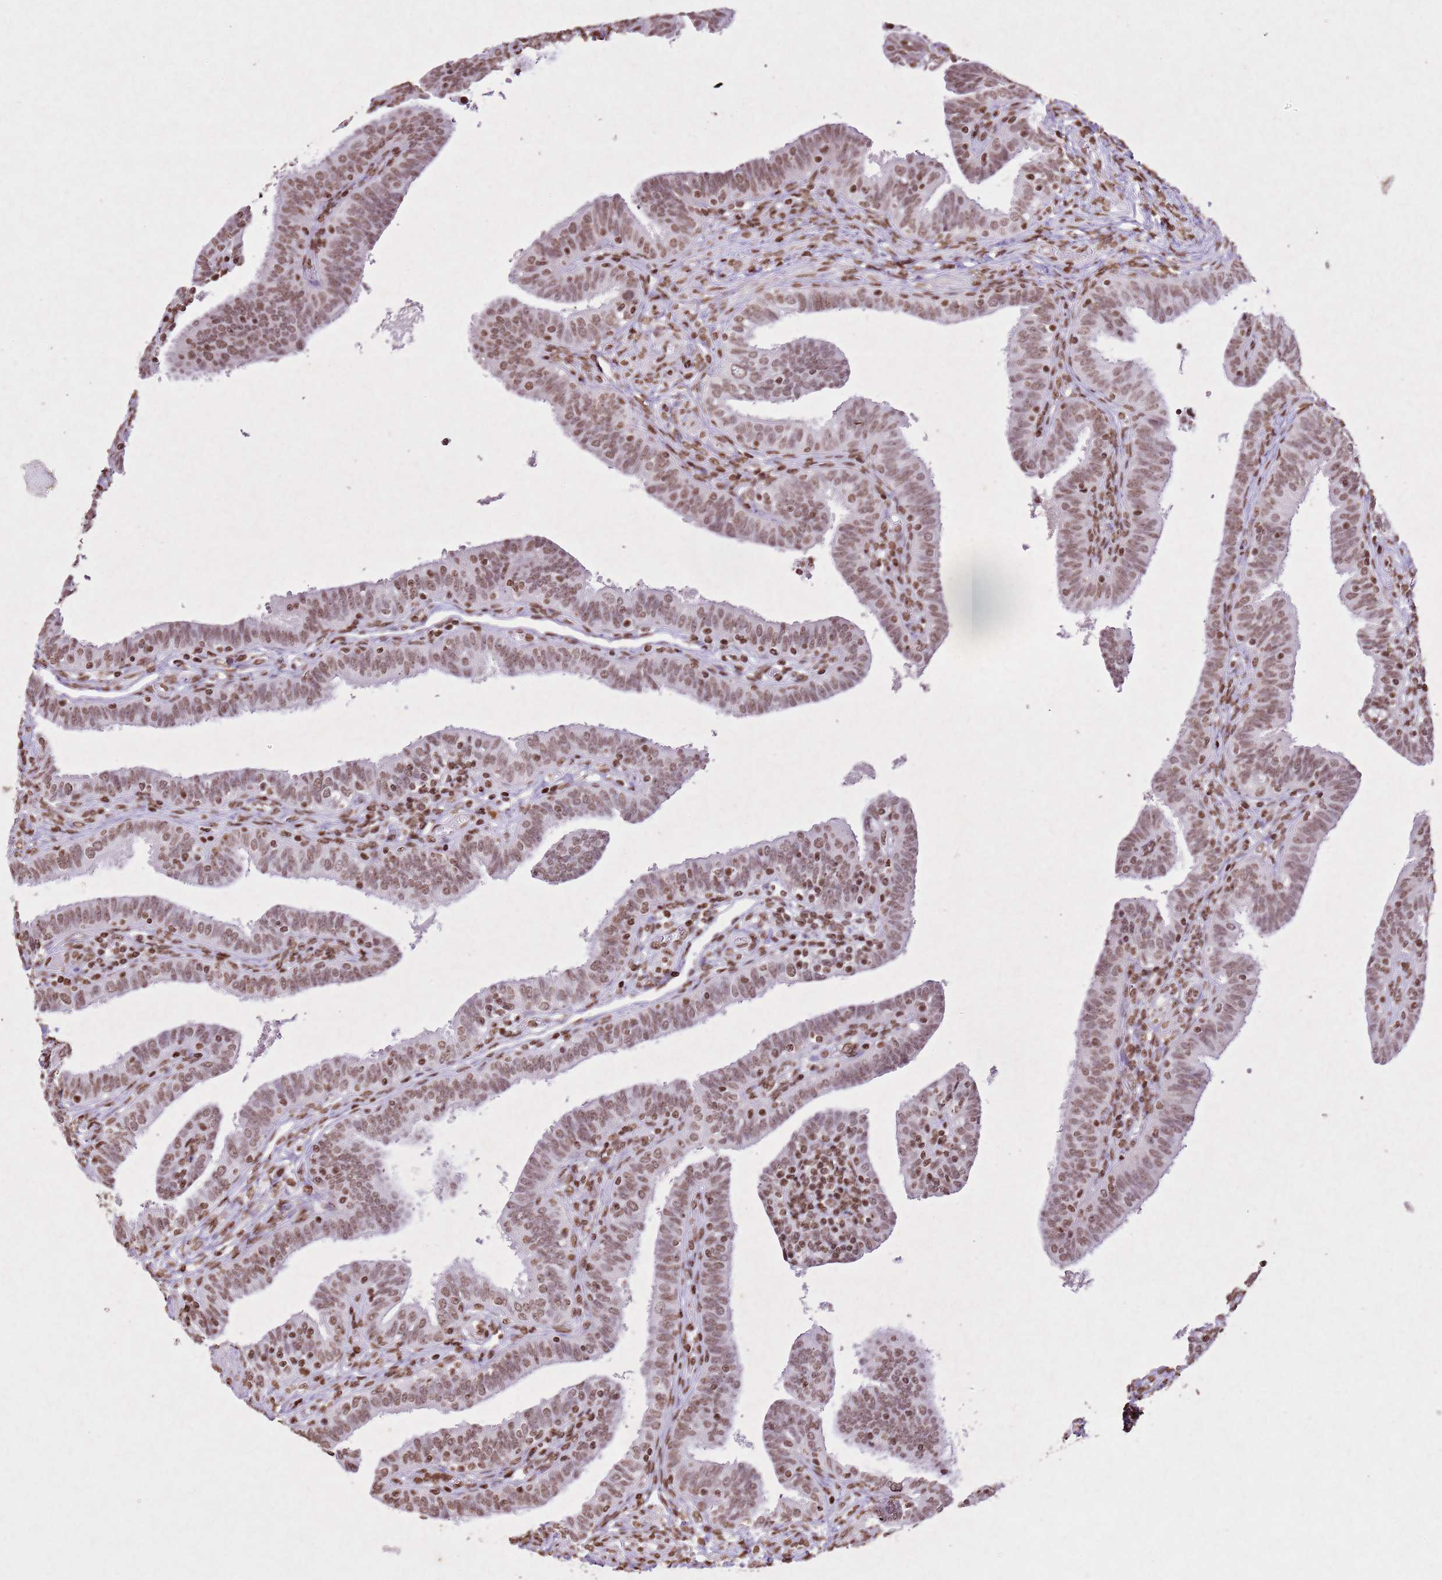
{"staining": {"intensity": "moderate", "quantity": ">75%", "location": "nuclear"}, "tissue": "fallopian tube", "cell_type": "Glandular cells", "image_type": "normal", "snomed": [{"axis": "morphology", "description": "Normal tissue, NOS"}, {"axis": "topography", "description": "Fallopian tube"}], "caption": "This is a photomicrograph of immunohistochemistry (IHC) staining of normal fallopian tube, which shows moderate staining in the nuclear of glandular cells.", "gene": "BMAL1", "patient": {"sex": "female", "age": 39}}